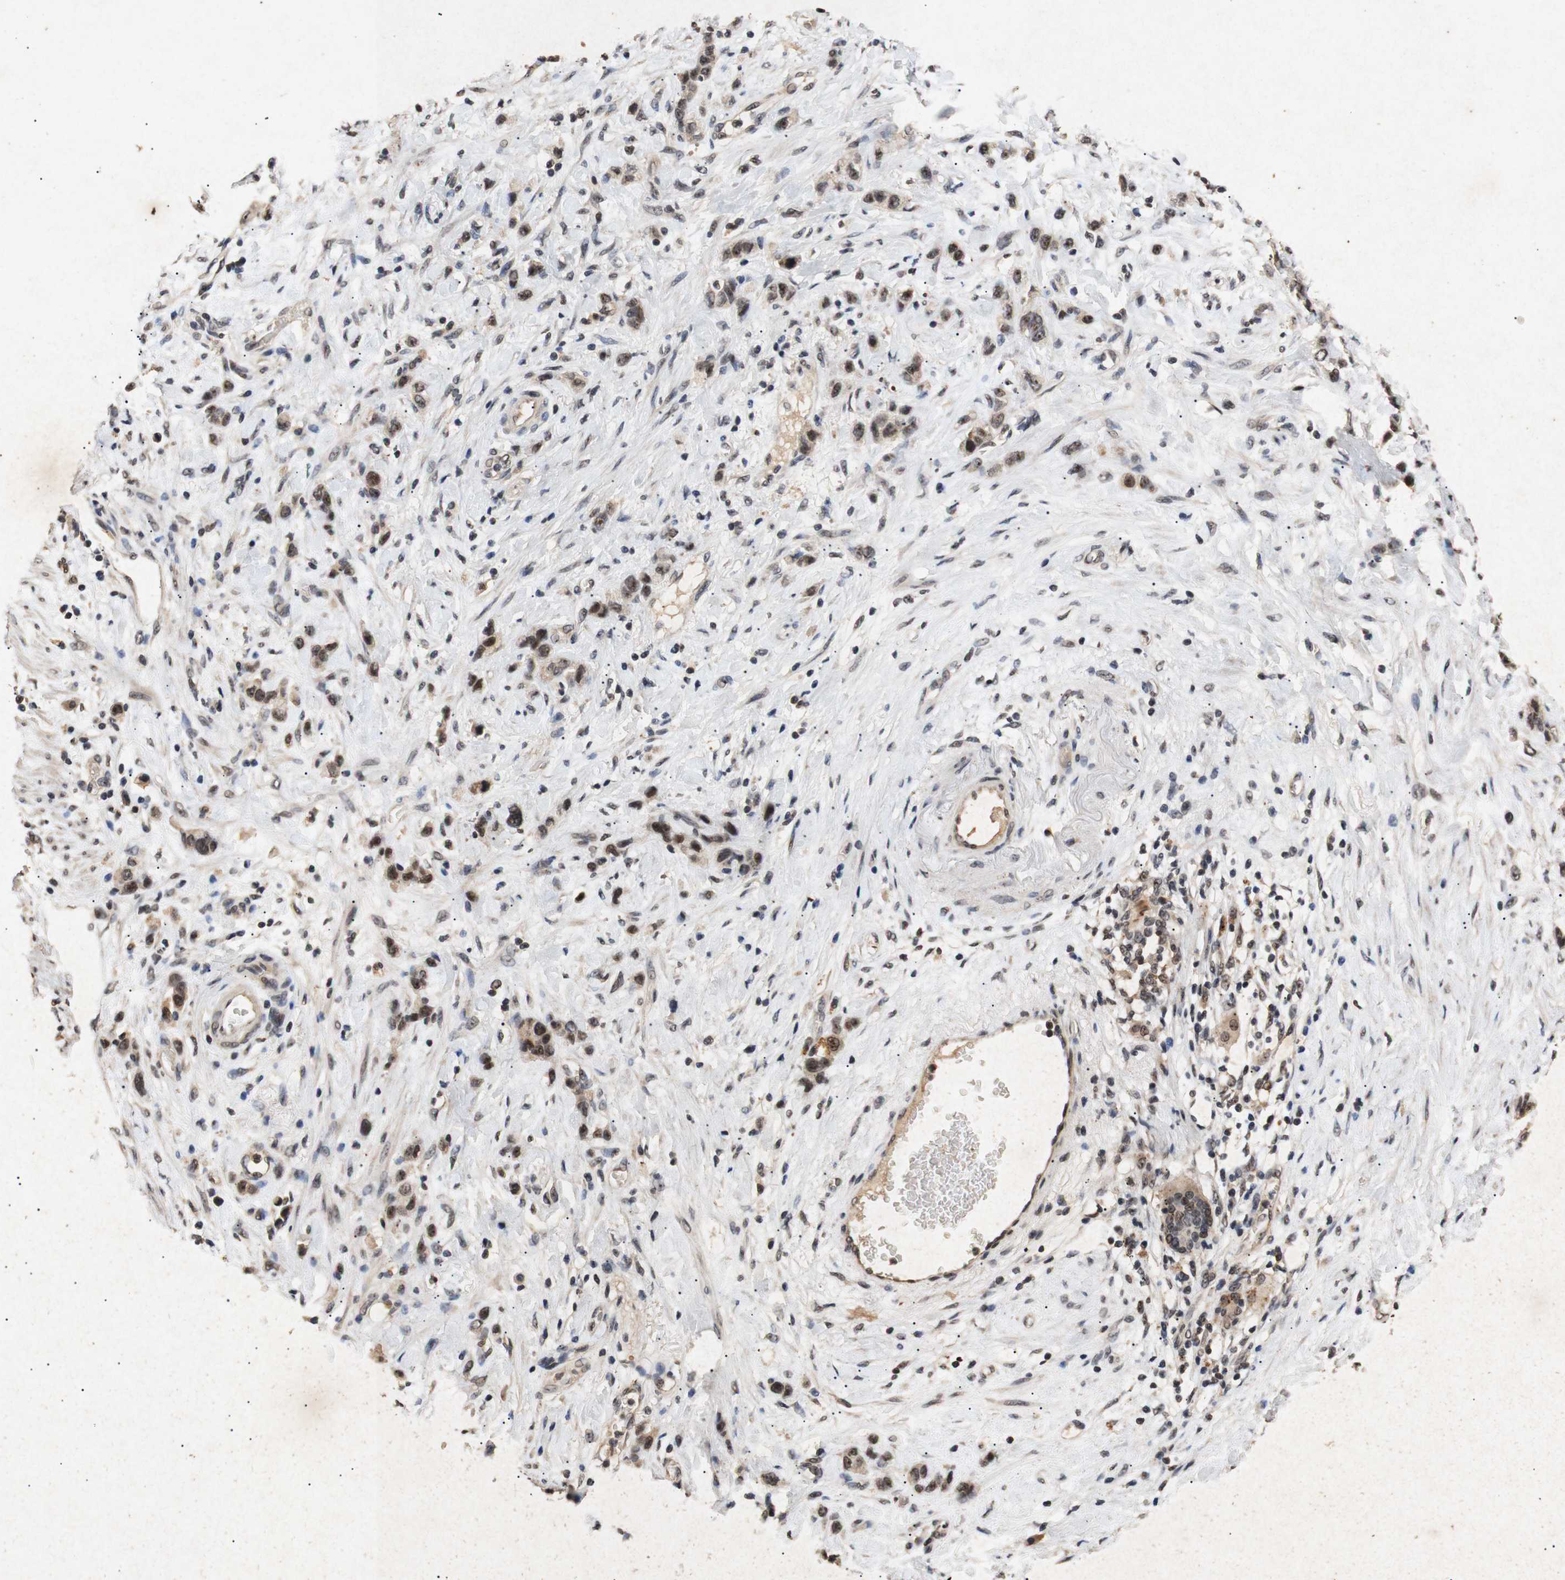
{"staining": {"intensity": "strong", "quantity": ">75%", "location": "nuclear"}, "tissue": "stomach cancer", "cell_type": "Tumor cells", "image_type": "cancer", "snomed": [{"axis": "morphology", "description": "Adenocarcinoma, NOS"}, {"axis": "morphology", "description": "Adenocarcinoma, High grade"}, {"axis": "topography", "description": "Stomach, upper"}, {"axis": "topography", "description": "Stomach, lower"}], "caption": "Immunohistochemistry micrograph of neoplastic tissue: stomach cancer stained using IHC shows high levels of strong protein expression localized specifically in the nuclear of tumor cells, appearing as a nuclear brown color.", "gene": "PARN", "patient": {"sex": "female", "age": 65}}